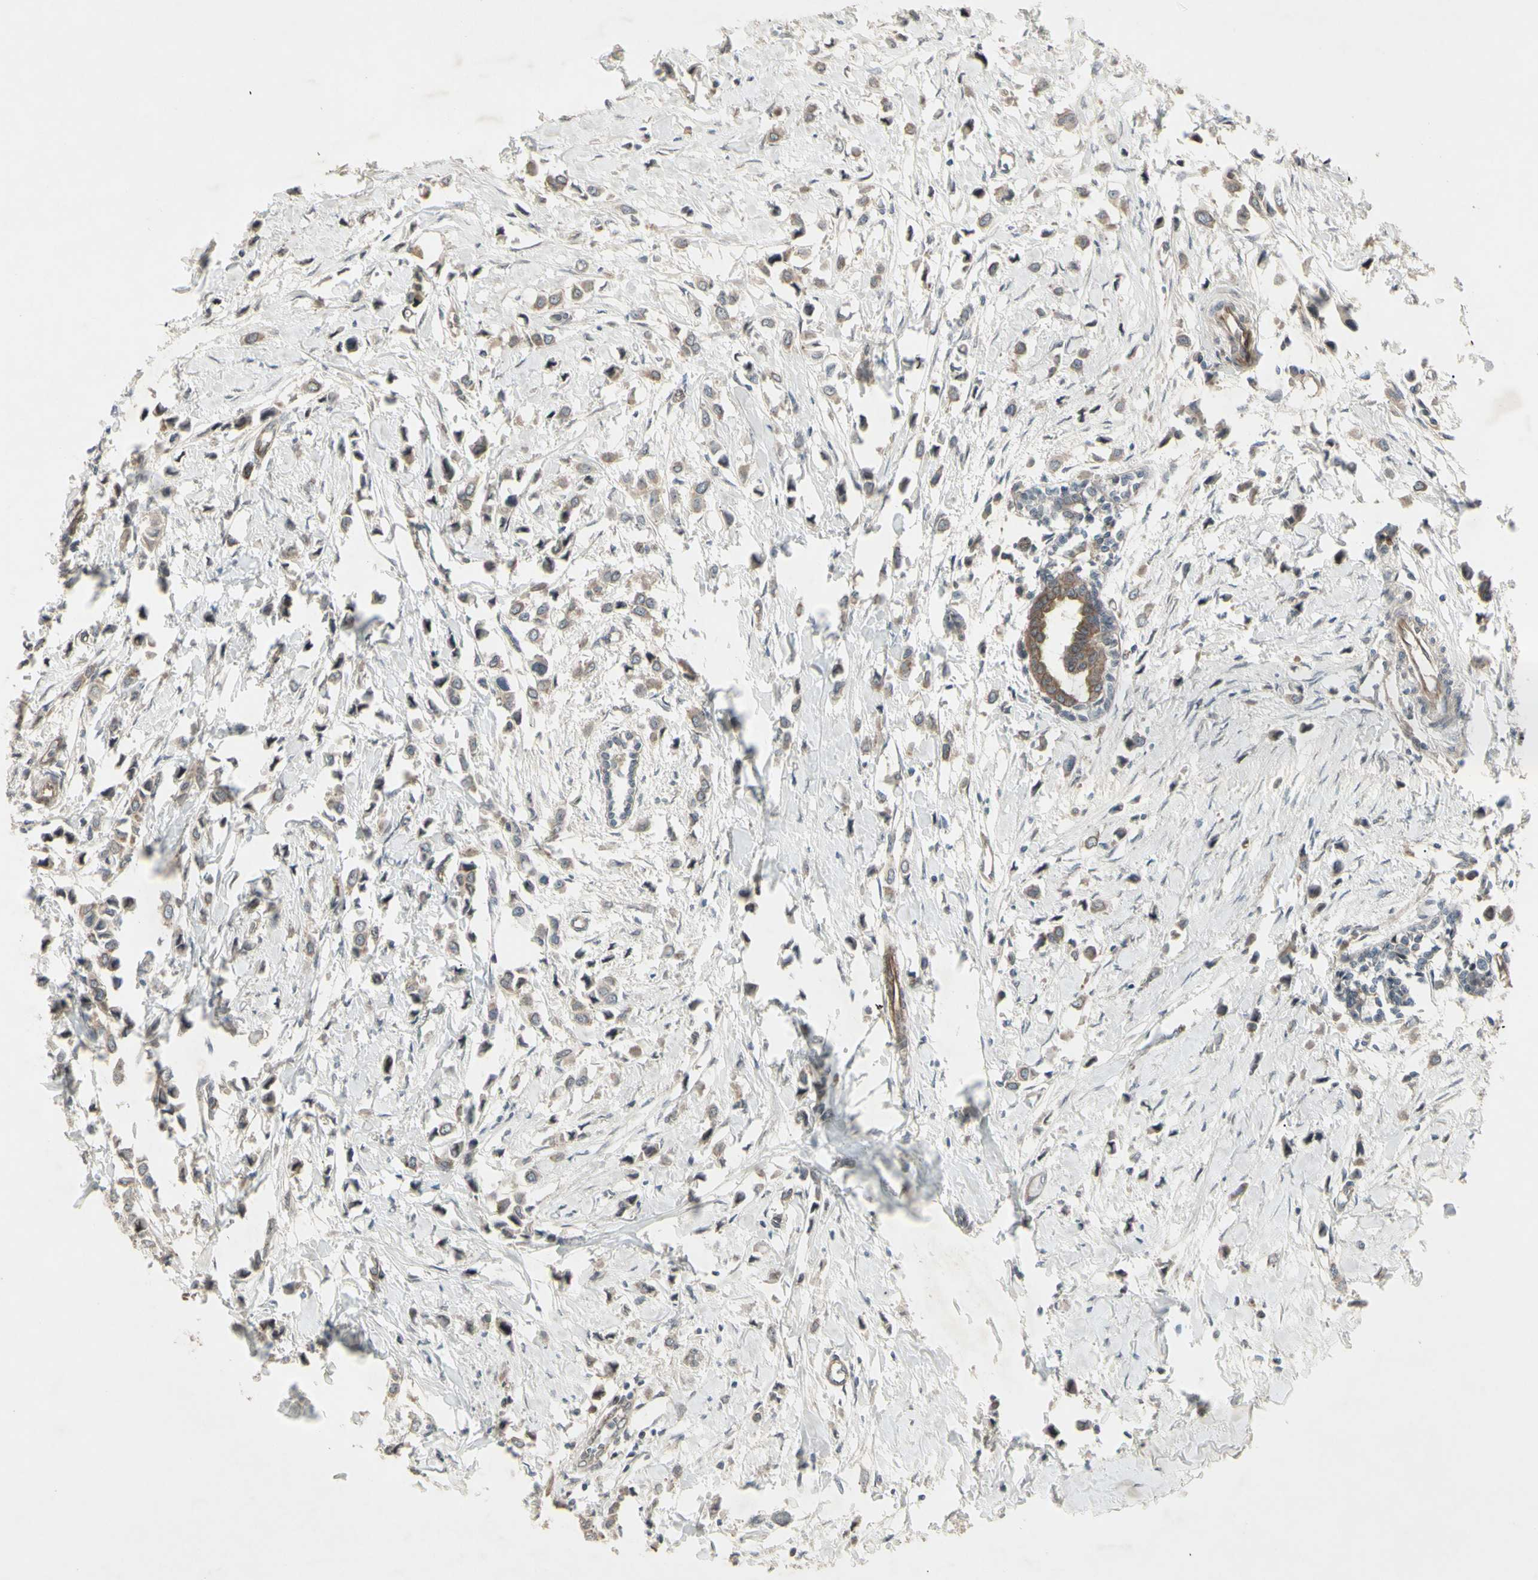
{"staining": {"intensity": "weak", "quantity": ">75%", "location": "cytoplasmic/membranous"}, "tissue": "breast cancer", "cell_type": "Tumor cells", "image_type": "cancer", "snomed": [{"axis": "morphology", "description": "Lobular carcinoma"}, {"axis": "topography", "description": "Breast"}], "caption": "Human lobular carcinoma (breast) stained for a protein (brown) reveals weak cytoplasmic/membranous positive staining in about >75% of tumor cells.", "gene": "JAG1", "patient": {"sex": "female", "age": 51}}